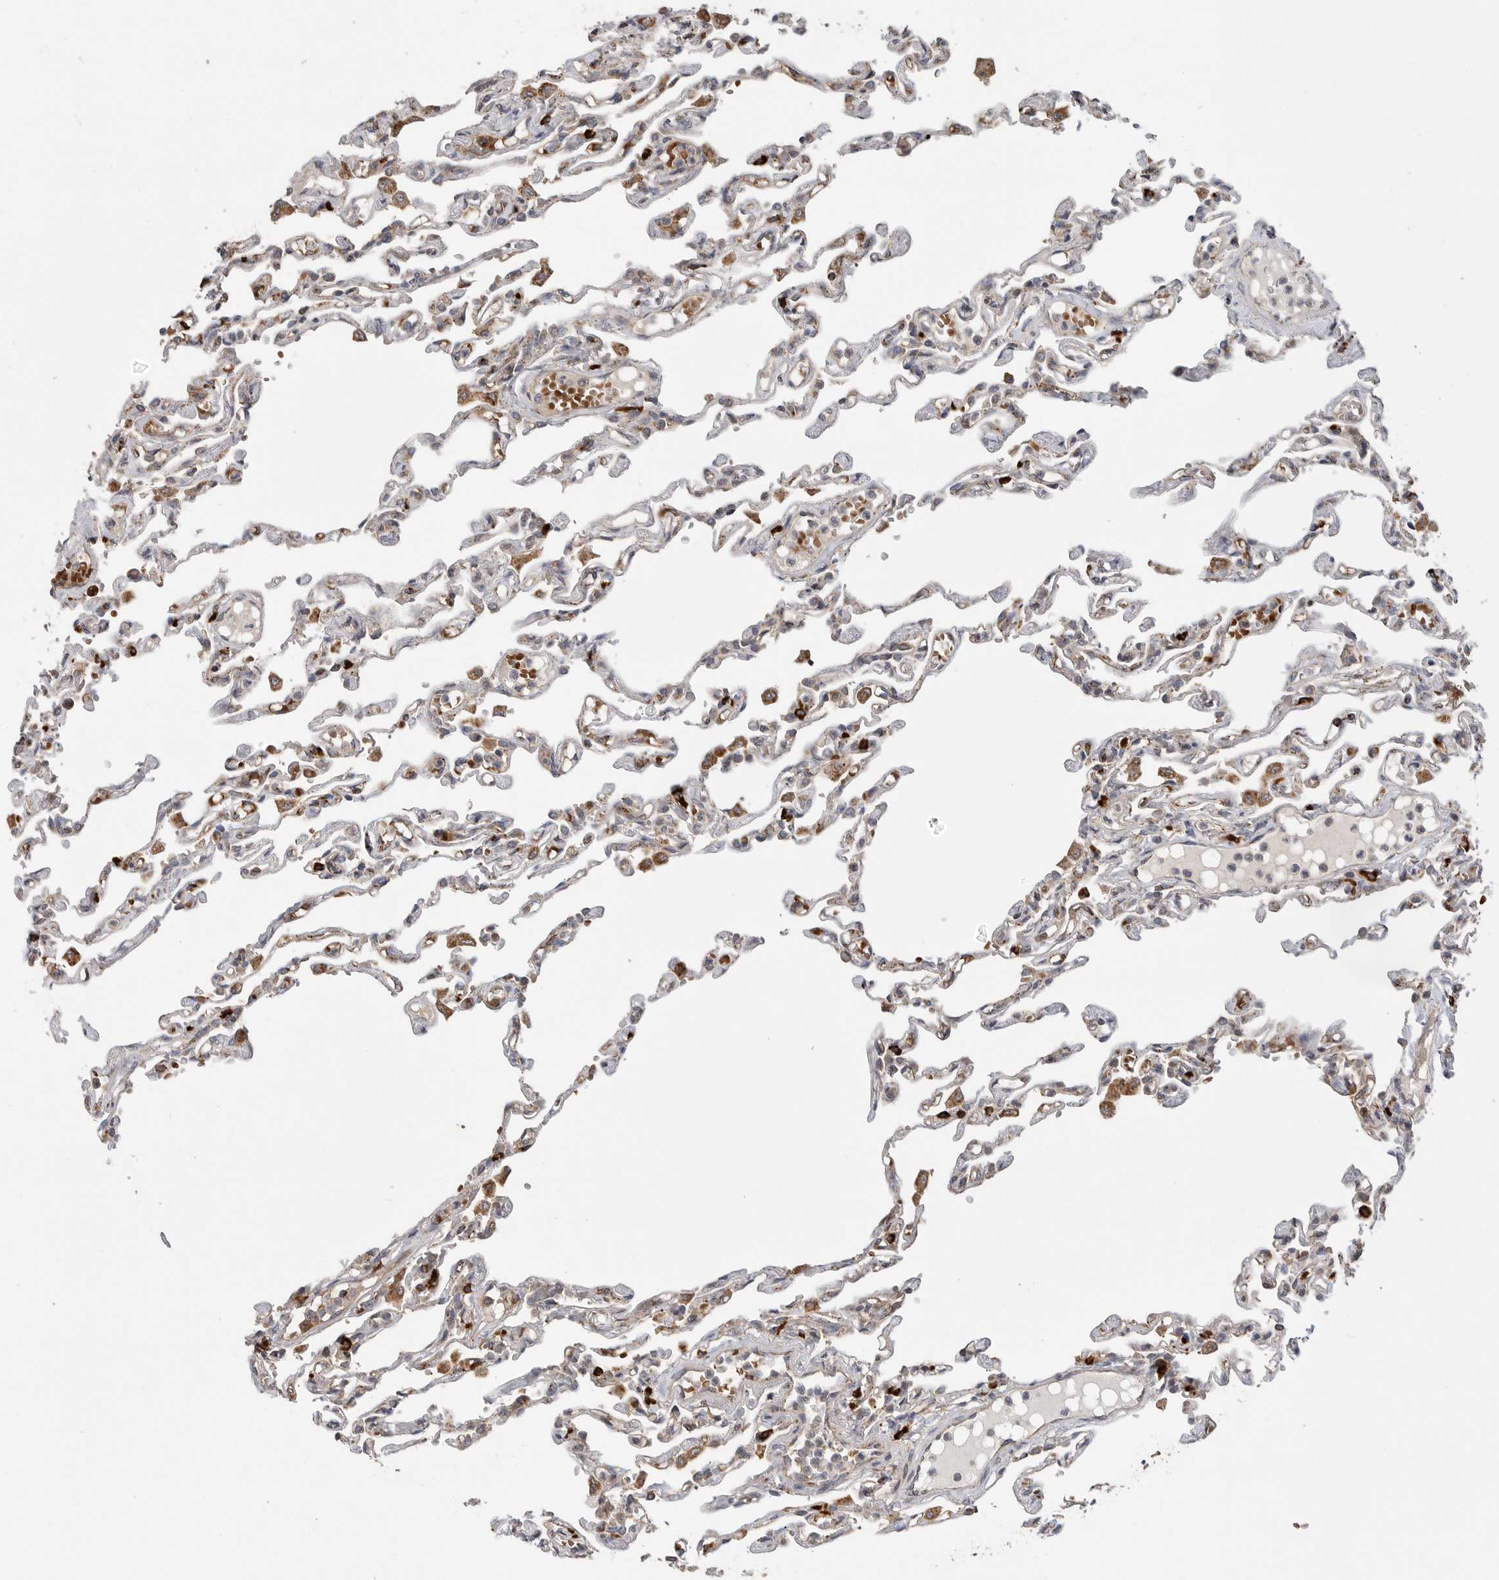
{"staining": {"intensity": "moderate", "quantity": "25%-75%", "location": "cytoplasmic/membranous"}, "tissue": "lung", "cell_type": "Alveolar cells", "image_type": "normal", "snomed": [{"axis": "morphology", "description": "Normal tissue, NOS"}, {"axis": "topography", "description": "Lung"}], "caption": "Immunohistochemistry (IHC) histopathology image of unremarkable lung stained for a protein (brown), which demonstrates medium levels of moderate cytoplasmic/membranous expression in approximately 25%-75% of alveolar cells.", "gene": "GALNS", "patient": {"sex": "male", "age": 21}}